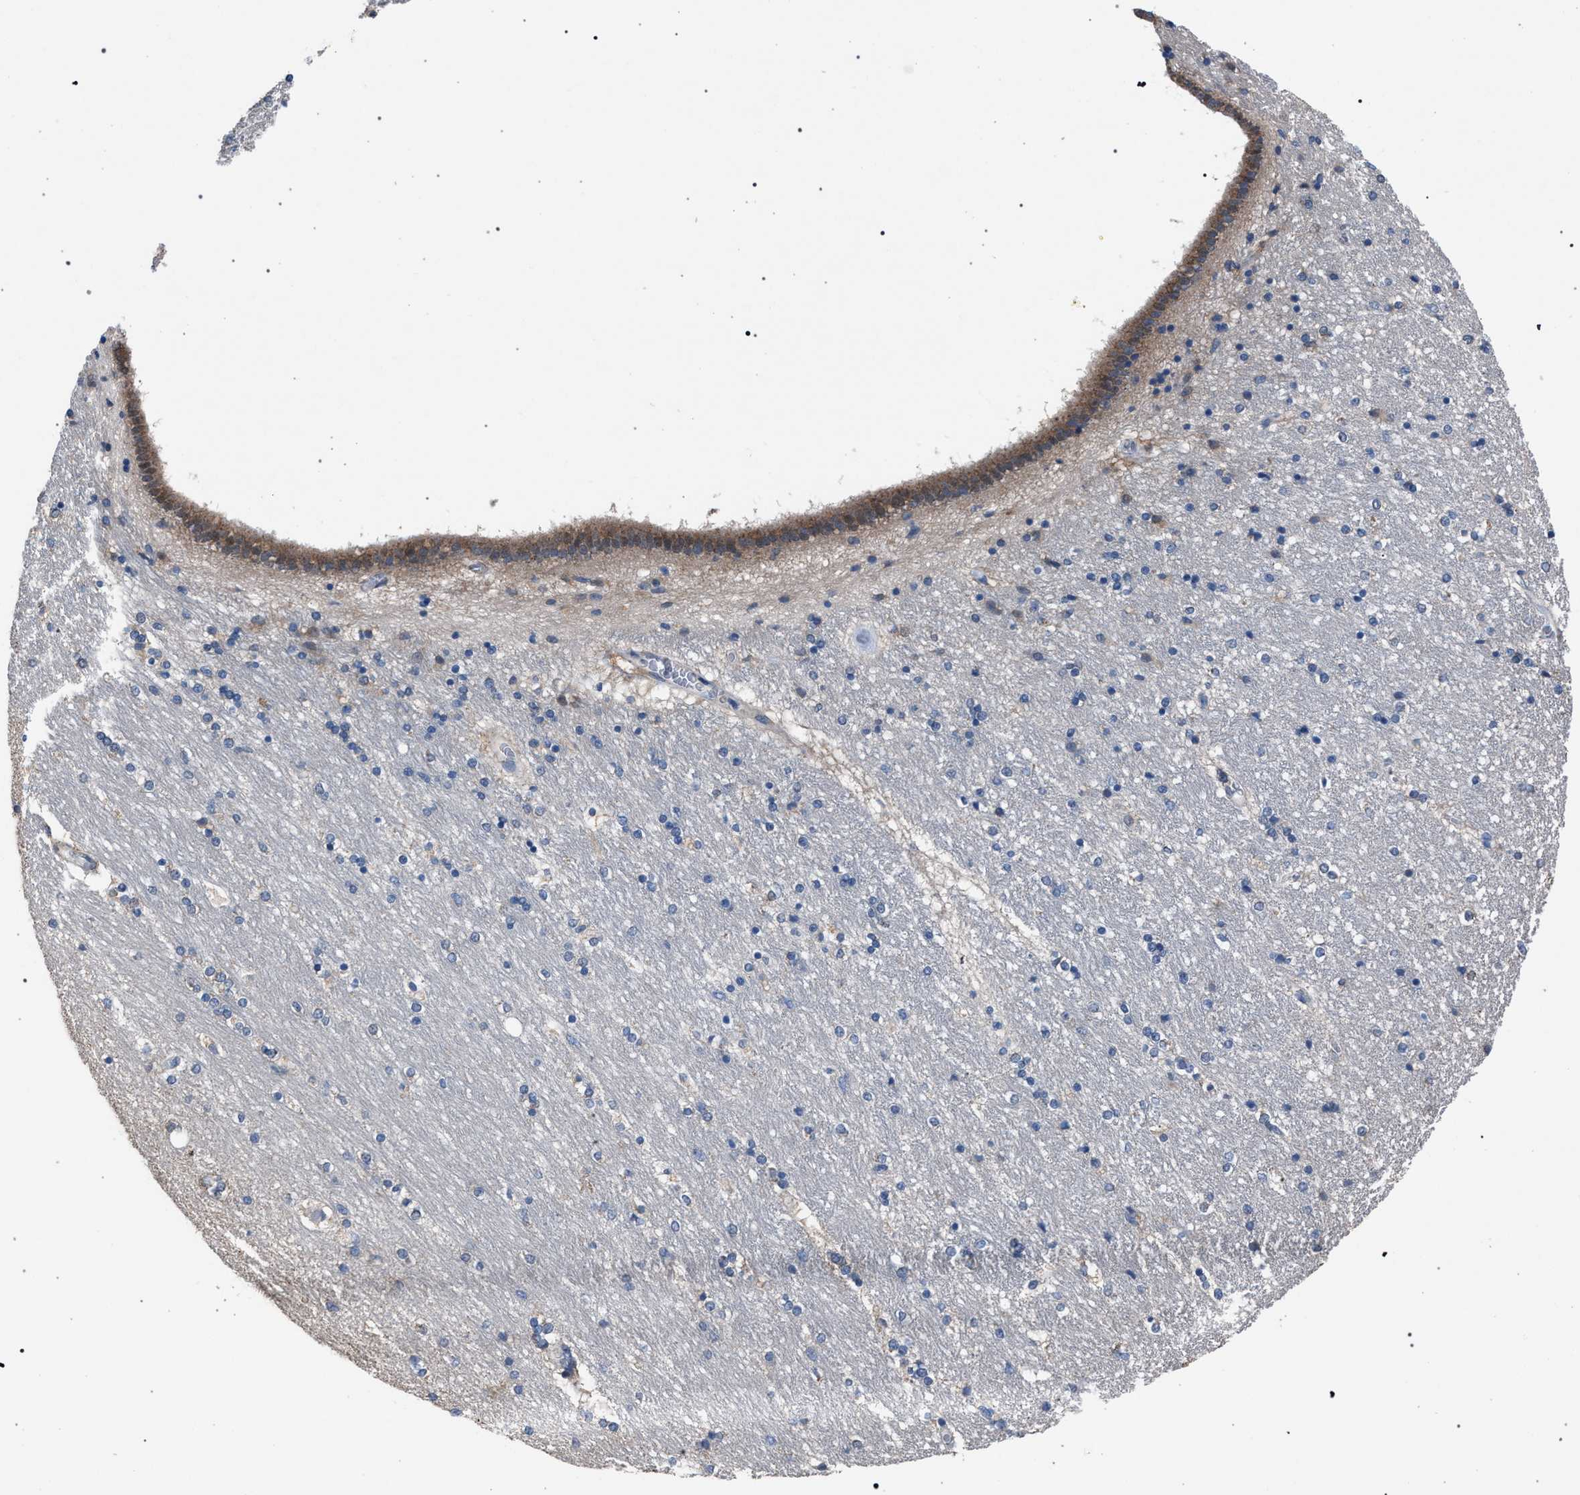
{"staining": {"intensity": "moderate", "quantity": "<25%", "location": "cytoplasmic/membranous"}, "tissue": "hippocampus", "cell_type": "Glial cells", "image_type": "normal", "snomed": [{"axis": "morphology", "description": "Normal tissue, NOS"}, {"axis": "topography", "description": "Hippocampus"}], "caption": "Protein staining of unremarkable hippocampus shows moderate cytoplasmic/membranous expression in approximately <25% of glial cells.", "gene": "CRYZ", "patient": {"sex": "female", "age": 54}}